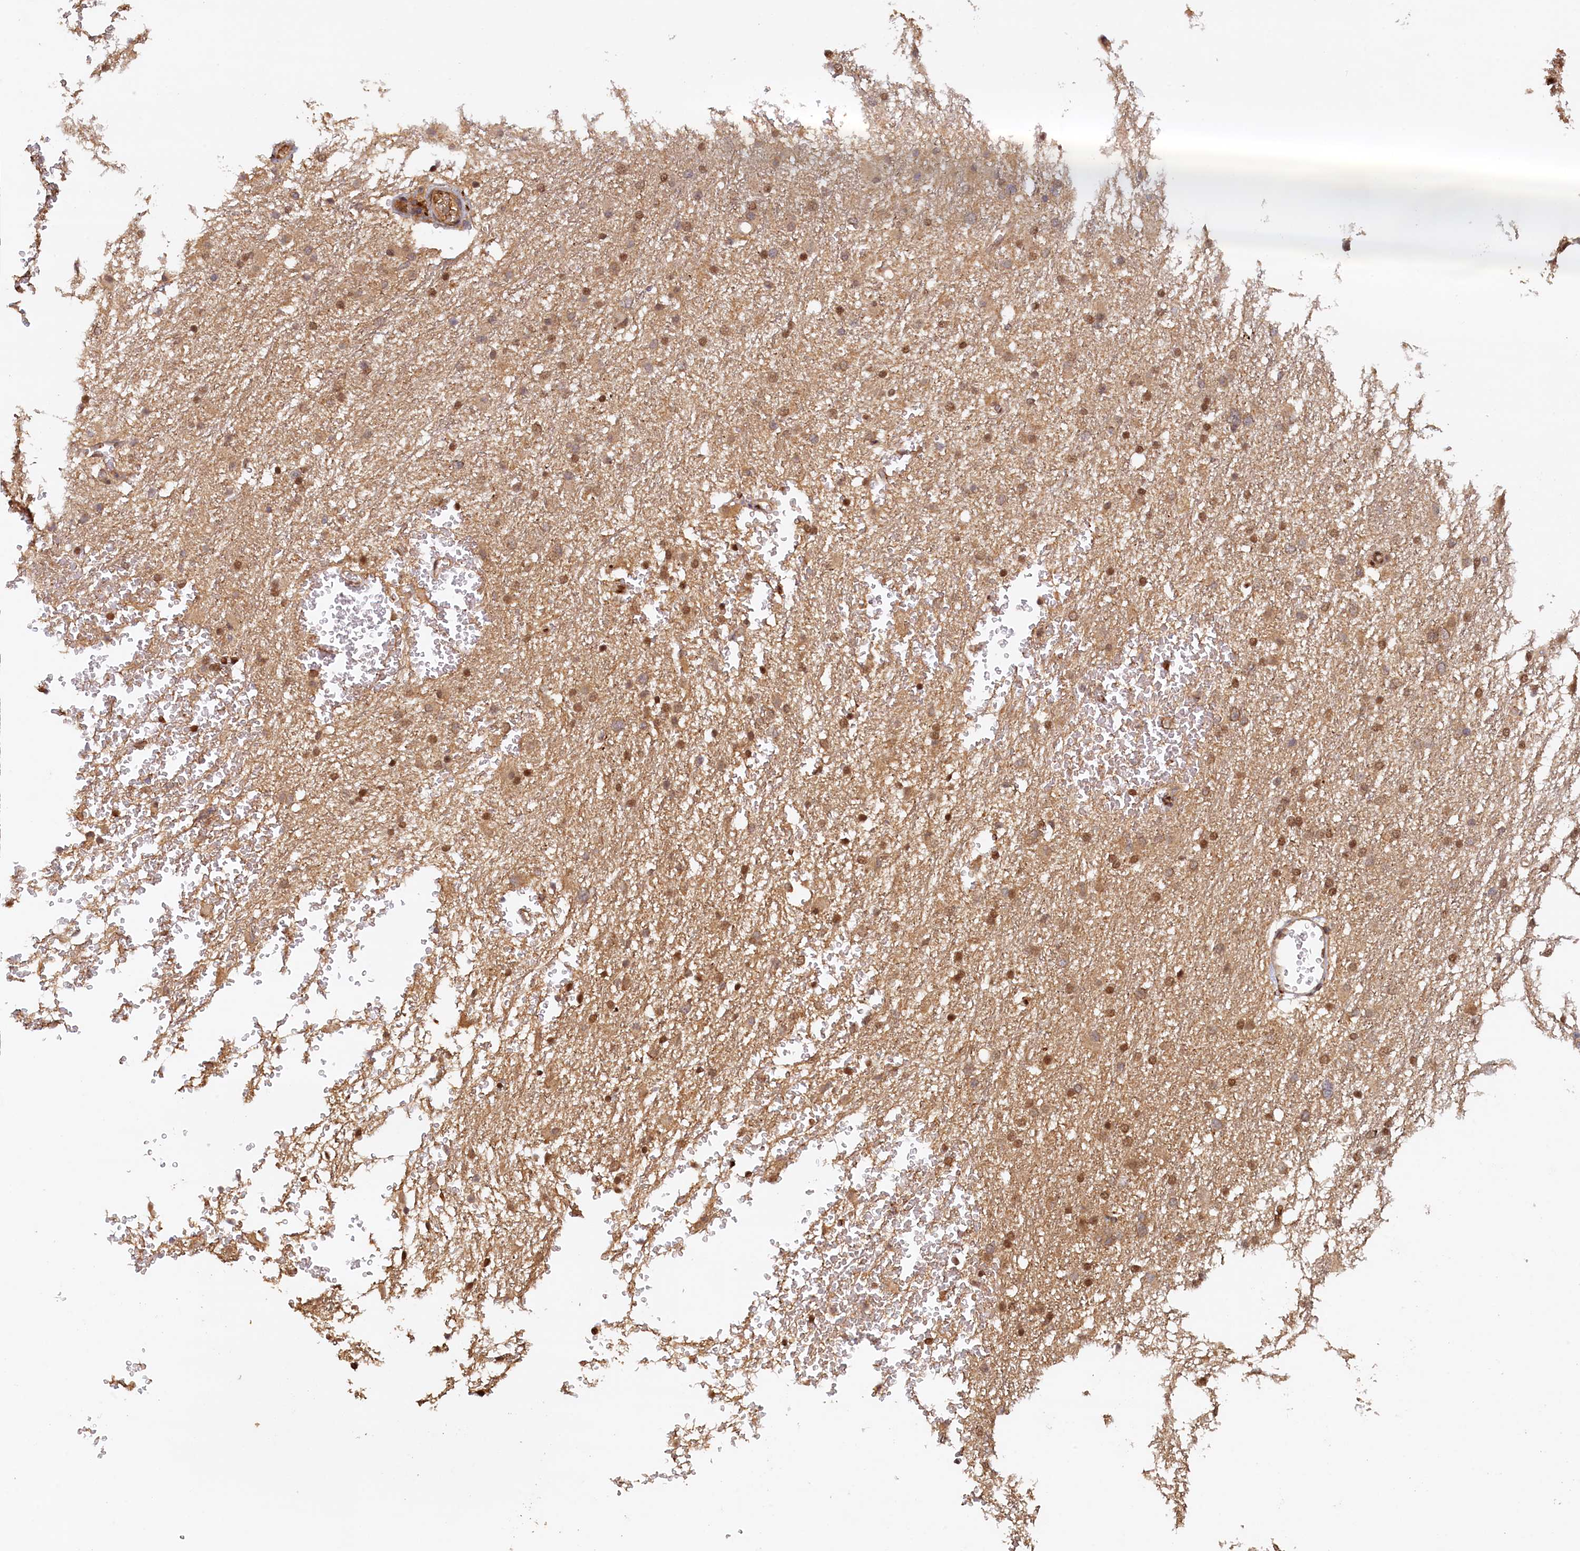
{"staining": {"intensity": "moderate", "quantity": ">75%", "location": "nuclear"}, "tissue": "glioma", "cell_type": "Tumor cells", "image_type": "cancer", "snomed": [{"axis": "morphology", "description": "Glioma, malignant, High grade"}, {"axis": "topography", "description": "Cerebral cortex"}], "caption": "Glioma tissue displays moderate nuclear positivity in about >75% of tumor cells, visualized by immunohistochemistry.", "gene": "UBL7", "patient": {"sex": "female", "age": 36}}